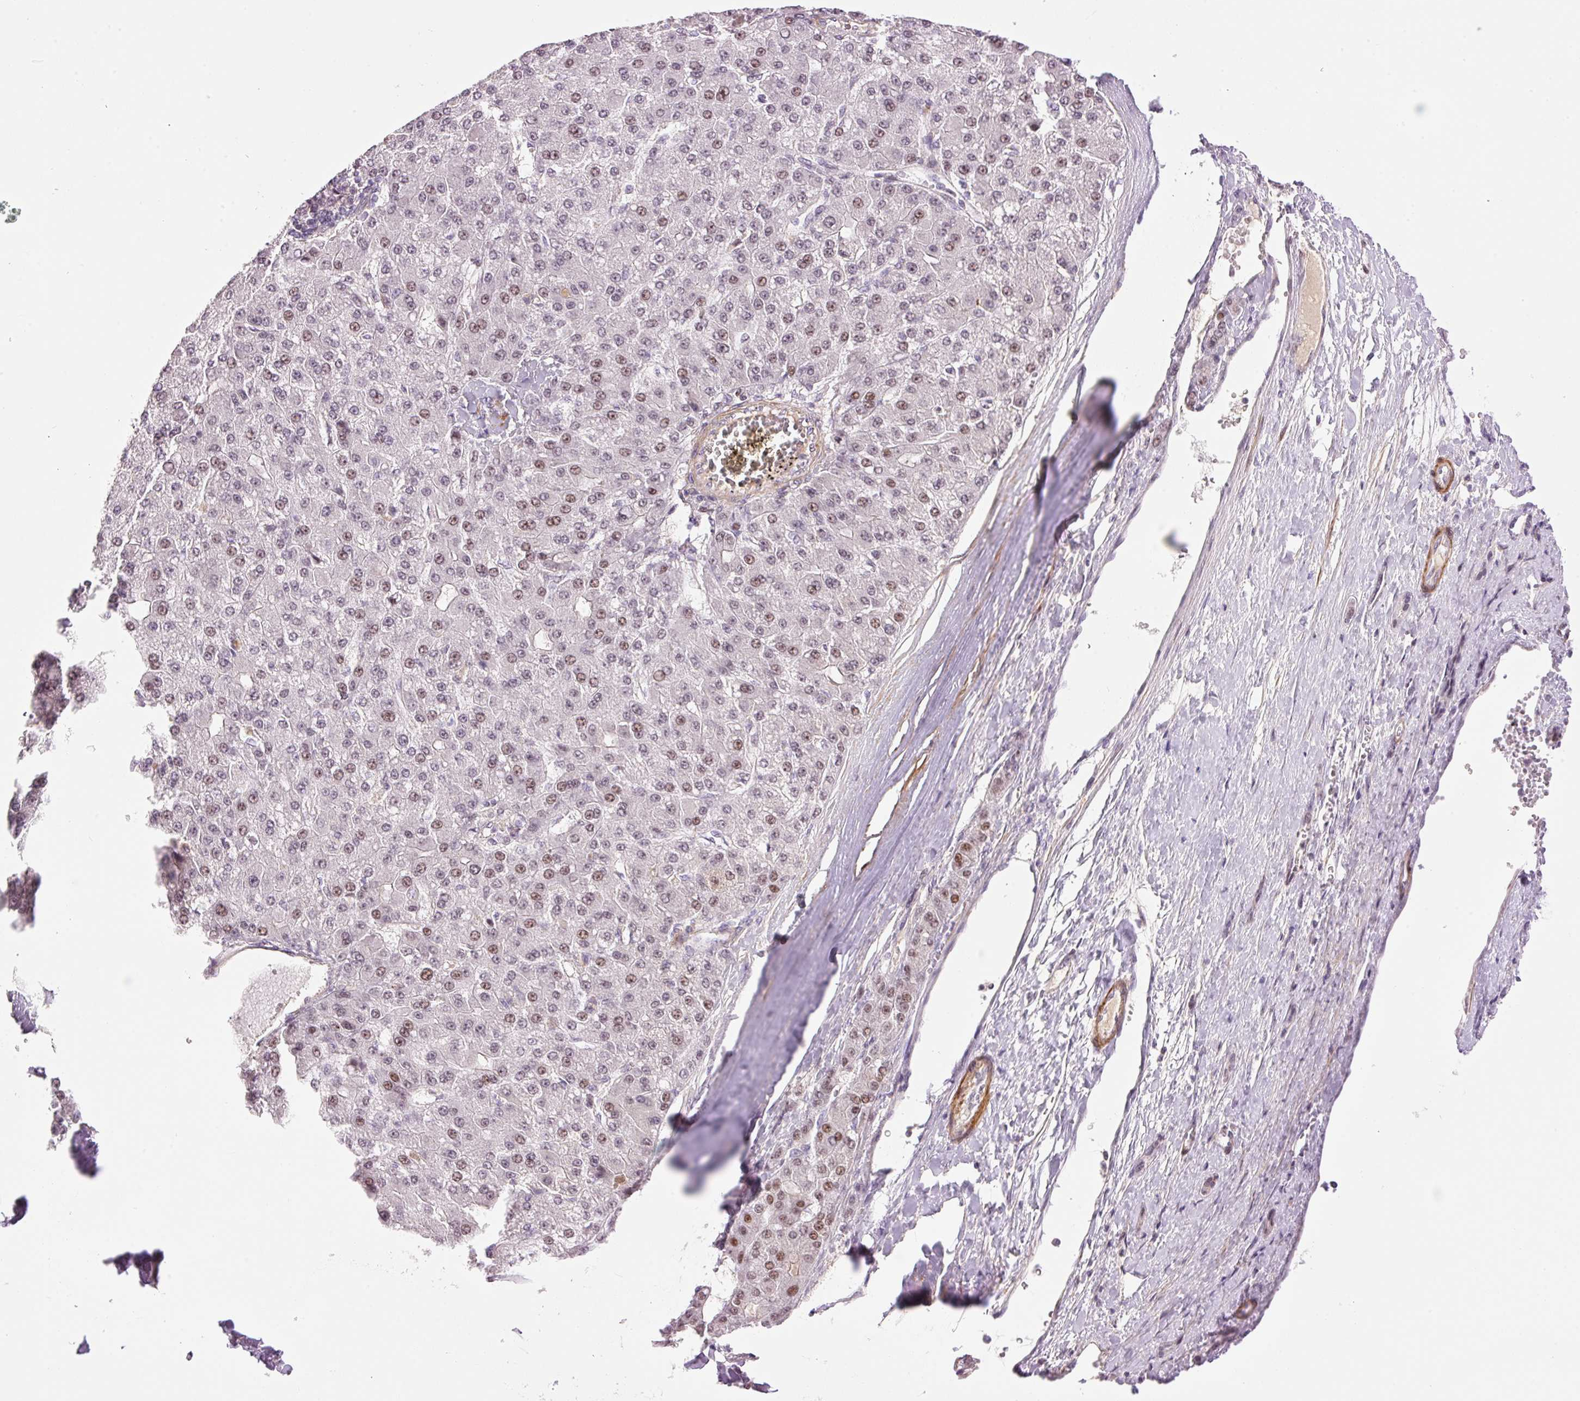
{"staining": {"intensity": "moderate", "quantity": "25%-75%", "location": "nuclear"}, "tissue": "liver cancer", "cell_type": "Tumor cells", "image_type": "cancer", "snomed": [{"axis": "morphology", "description": "Carcinoma, Hepatocellular, NOS"}, {"axis": "topography", "description": "Liver"}], "caption": "Liver cancer (hepatocellular carcinoma) stained for a protein (brown) demonstrates moderate nuclear positive staining in about 25%-75% of tumor cells.", "gene": "HNF1A", "patient": {"sex": "male", "age": 67}}